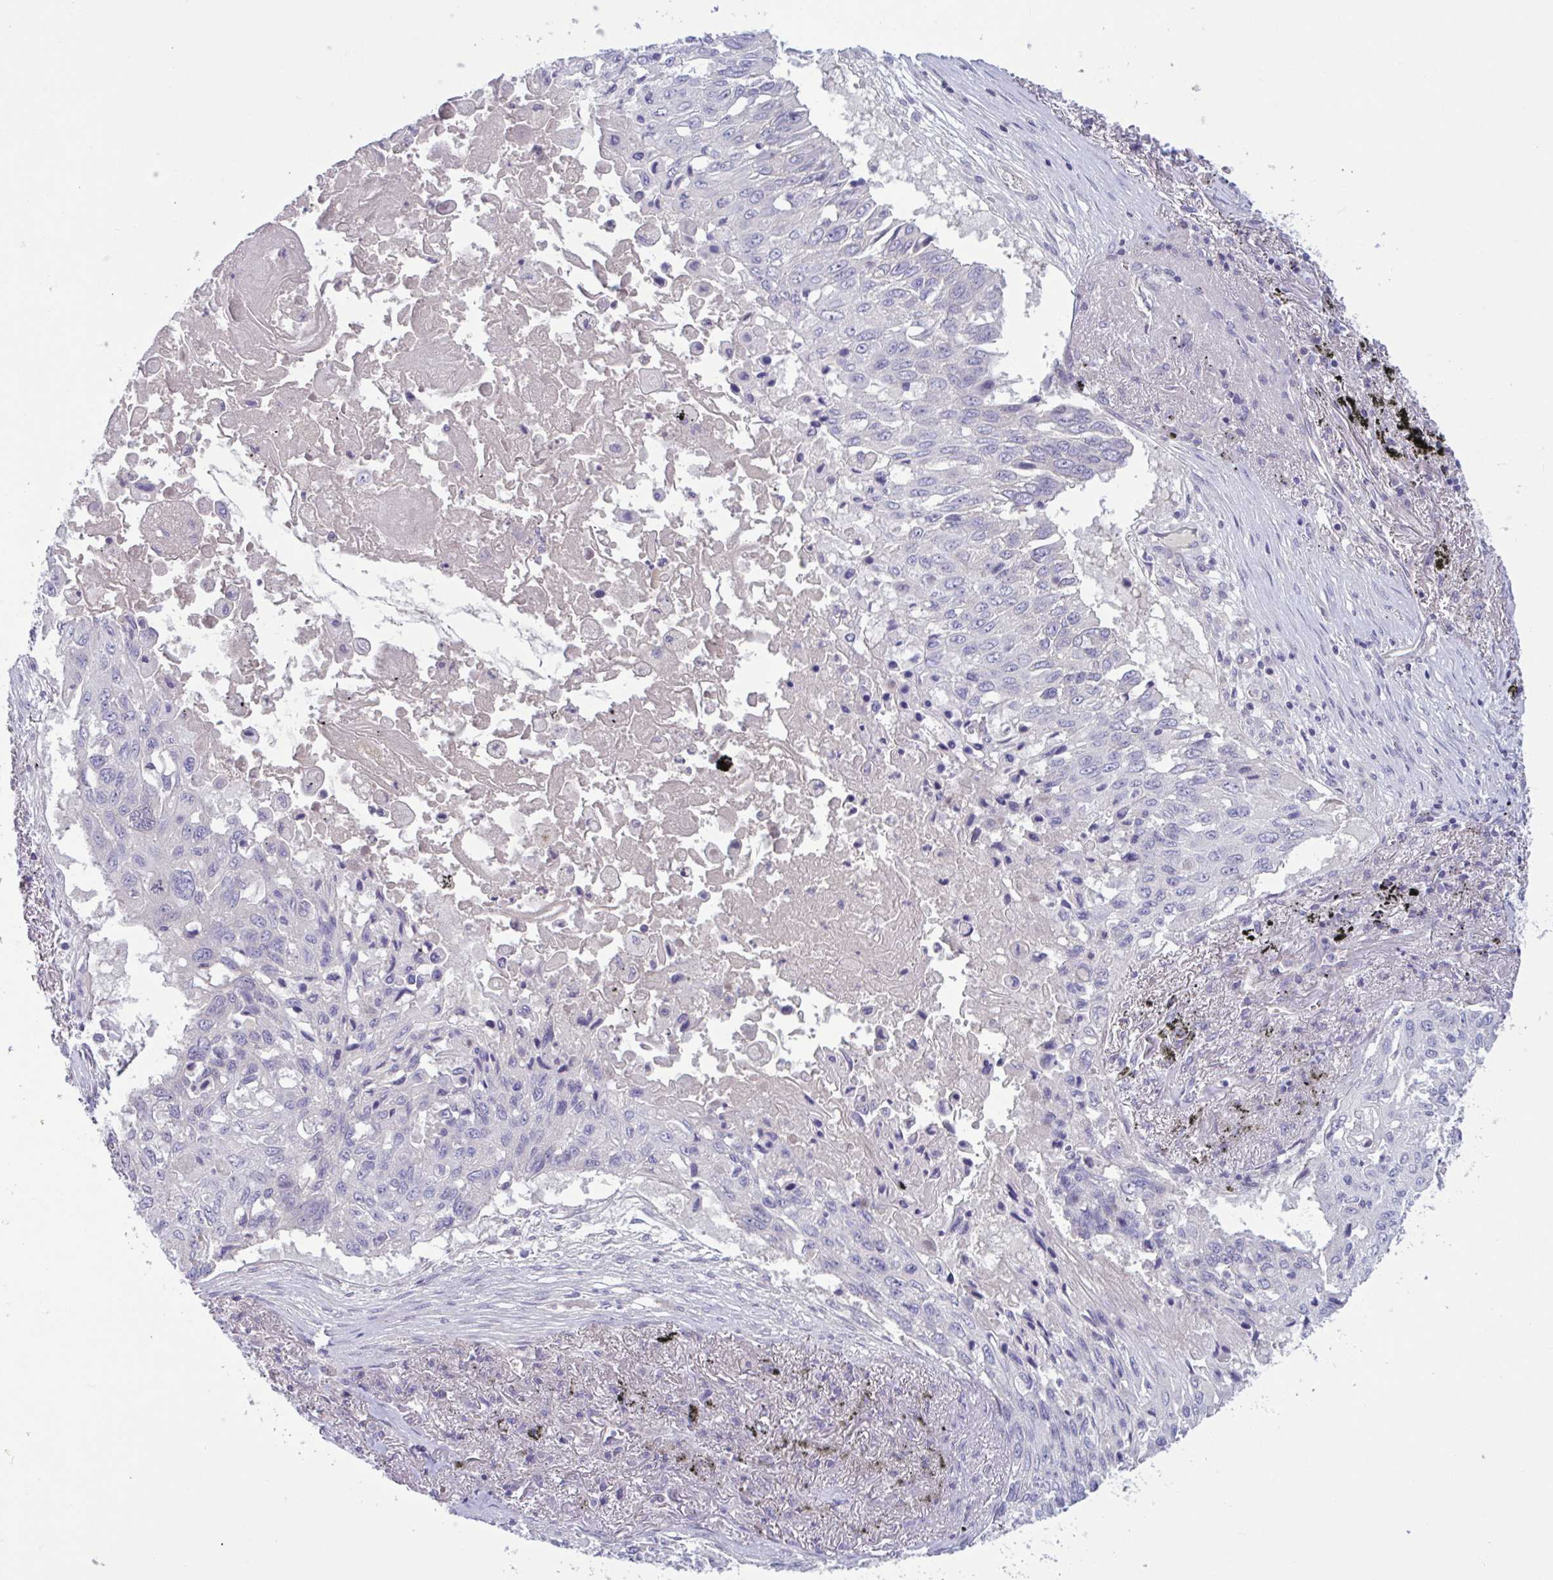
{"staining": {"intensity": "negative", "quantity": "none", "location": "none"}, "tissue": "lung cancer", "cell_type": "Tumor cells", "image_type": "cancer", "snomed": [{"axis": "morphology", "description": "Squamous cell carcinoma, NOS"}, {"axis": "topography", "description": "Lung"}], "caption": "A high-resolution micrograph shows IHC staining of lung cancer (squamous cell carcinoma), which exhibits no significant positivity in tumor cells.", "gene": "TTC7B", "patient": {"sex": "male", "age": 75}}